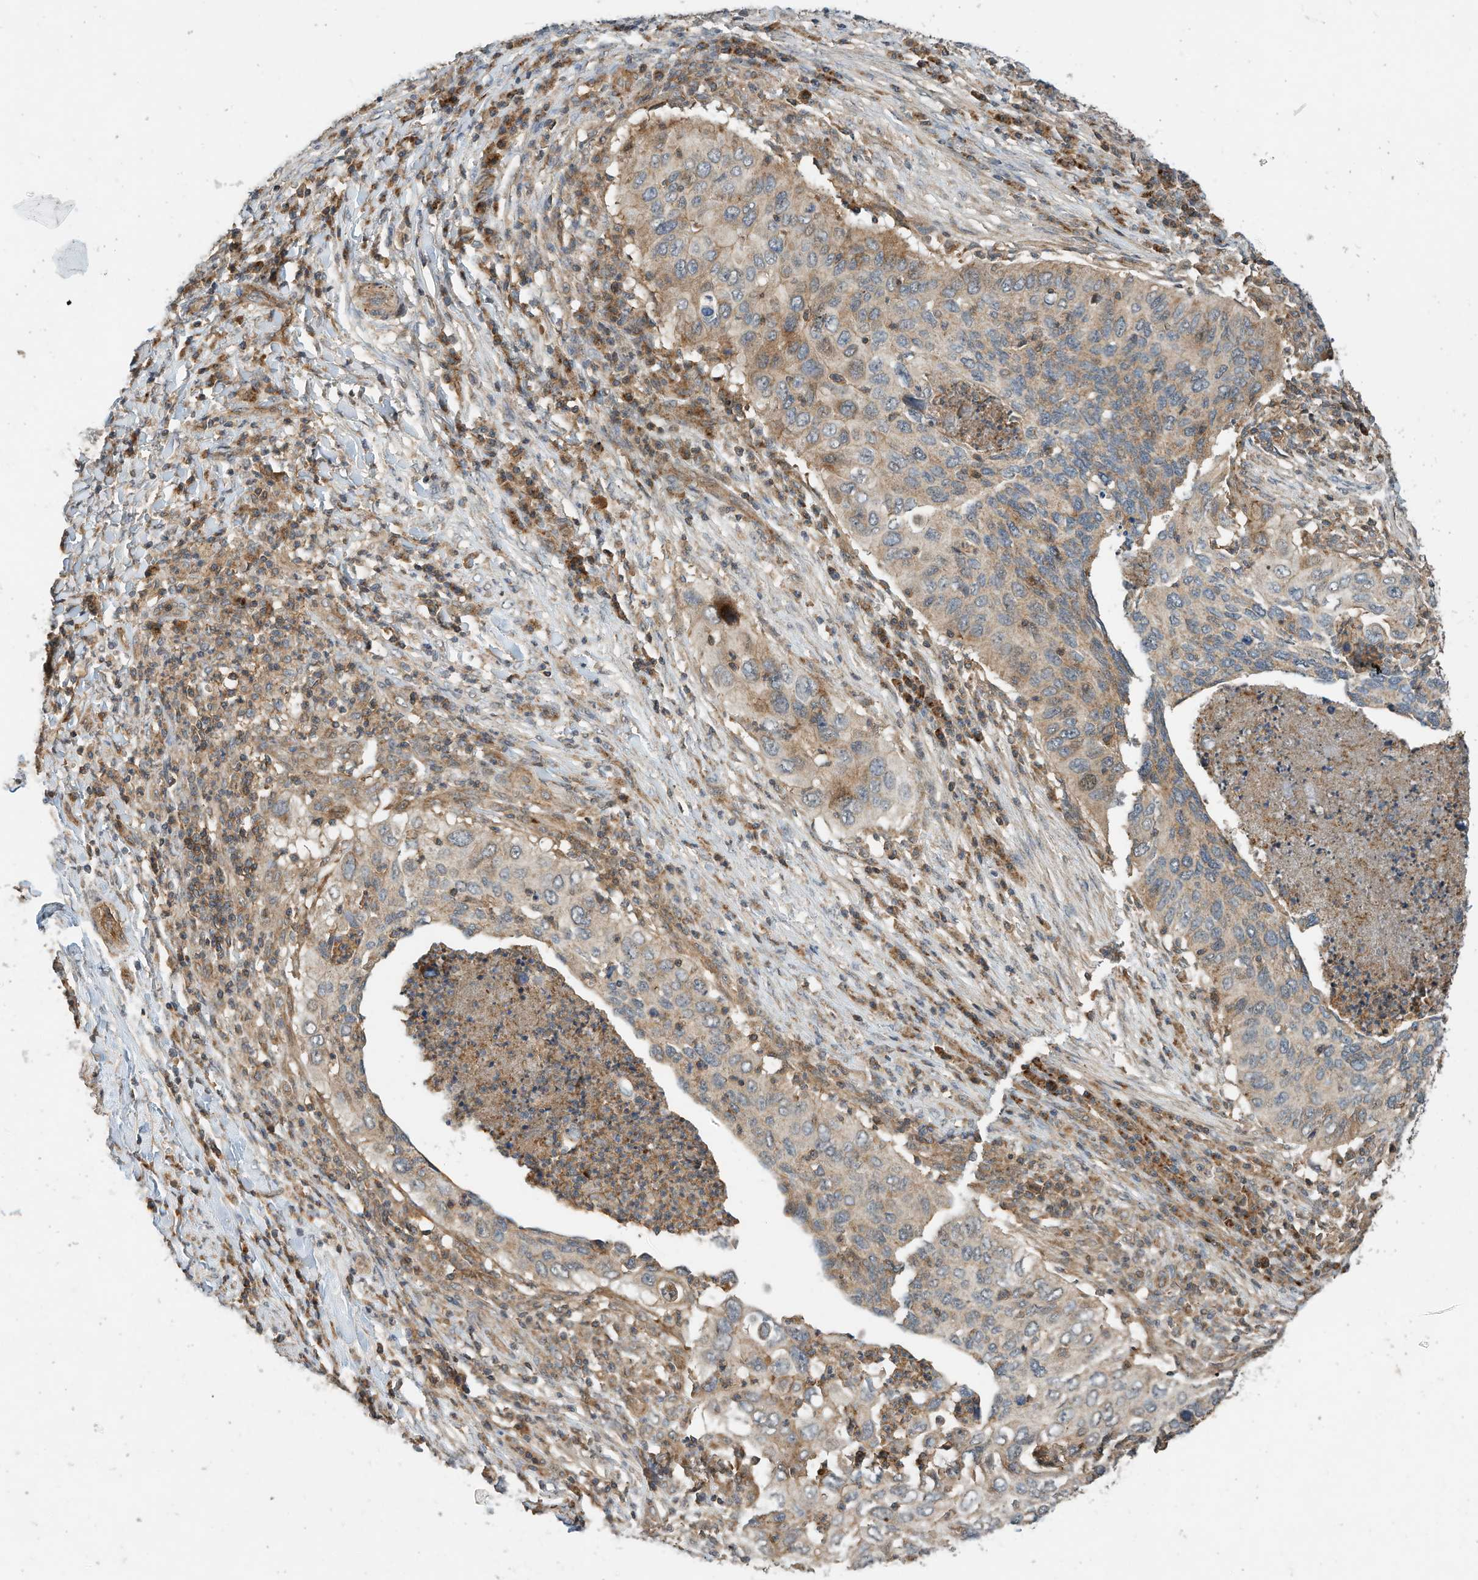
{"staining": {"intensity": "weak", "quantity": "<25%", "location": "cytoplasmic/membranous"}, "tissue": "cervical cancer", "cell_type": "Tumor cells", "image_type": "cancer", "snomed": [{"axis": "morphology", "description": "Squamous cell carcinoma, NOS"}, {"axis": "topography", "description": "Cervix"}], "caption": "Immunohistochemistry (IHC) image of neoplastic tissue: squamous cell carcinoma (cervical) stained with DAB demonstrates no significant protein positivity in tumor cells.", "gene": "CPAMD8", "patient": {"sex": "female", "age": 38}}